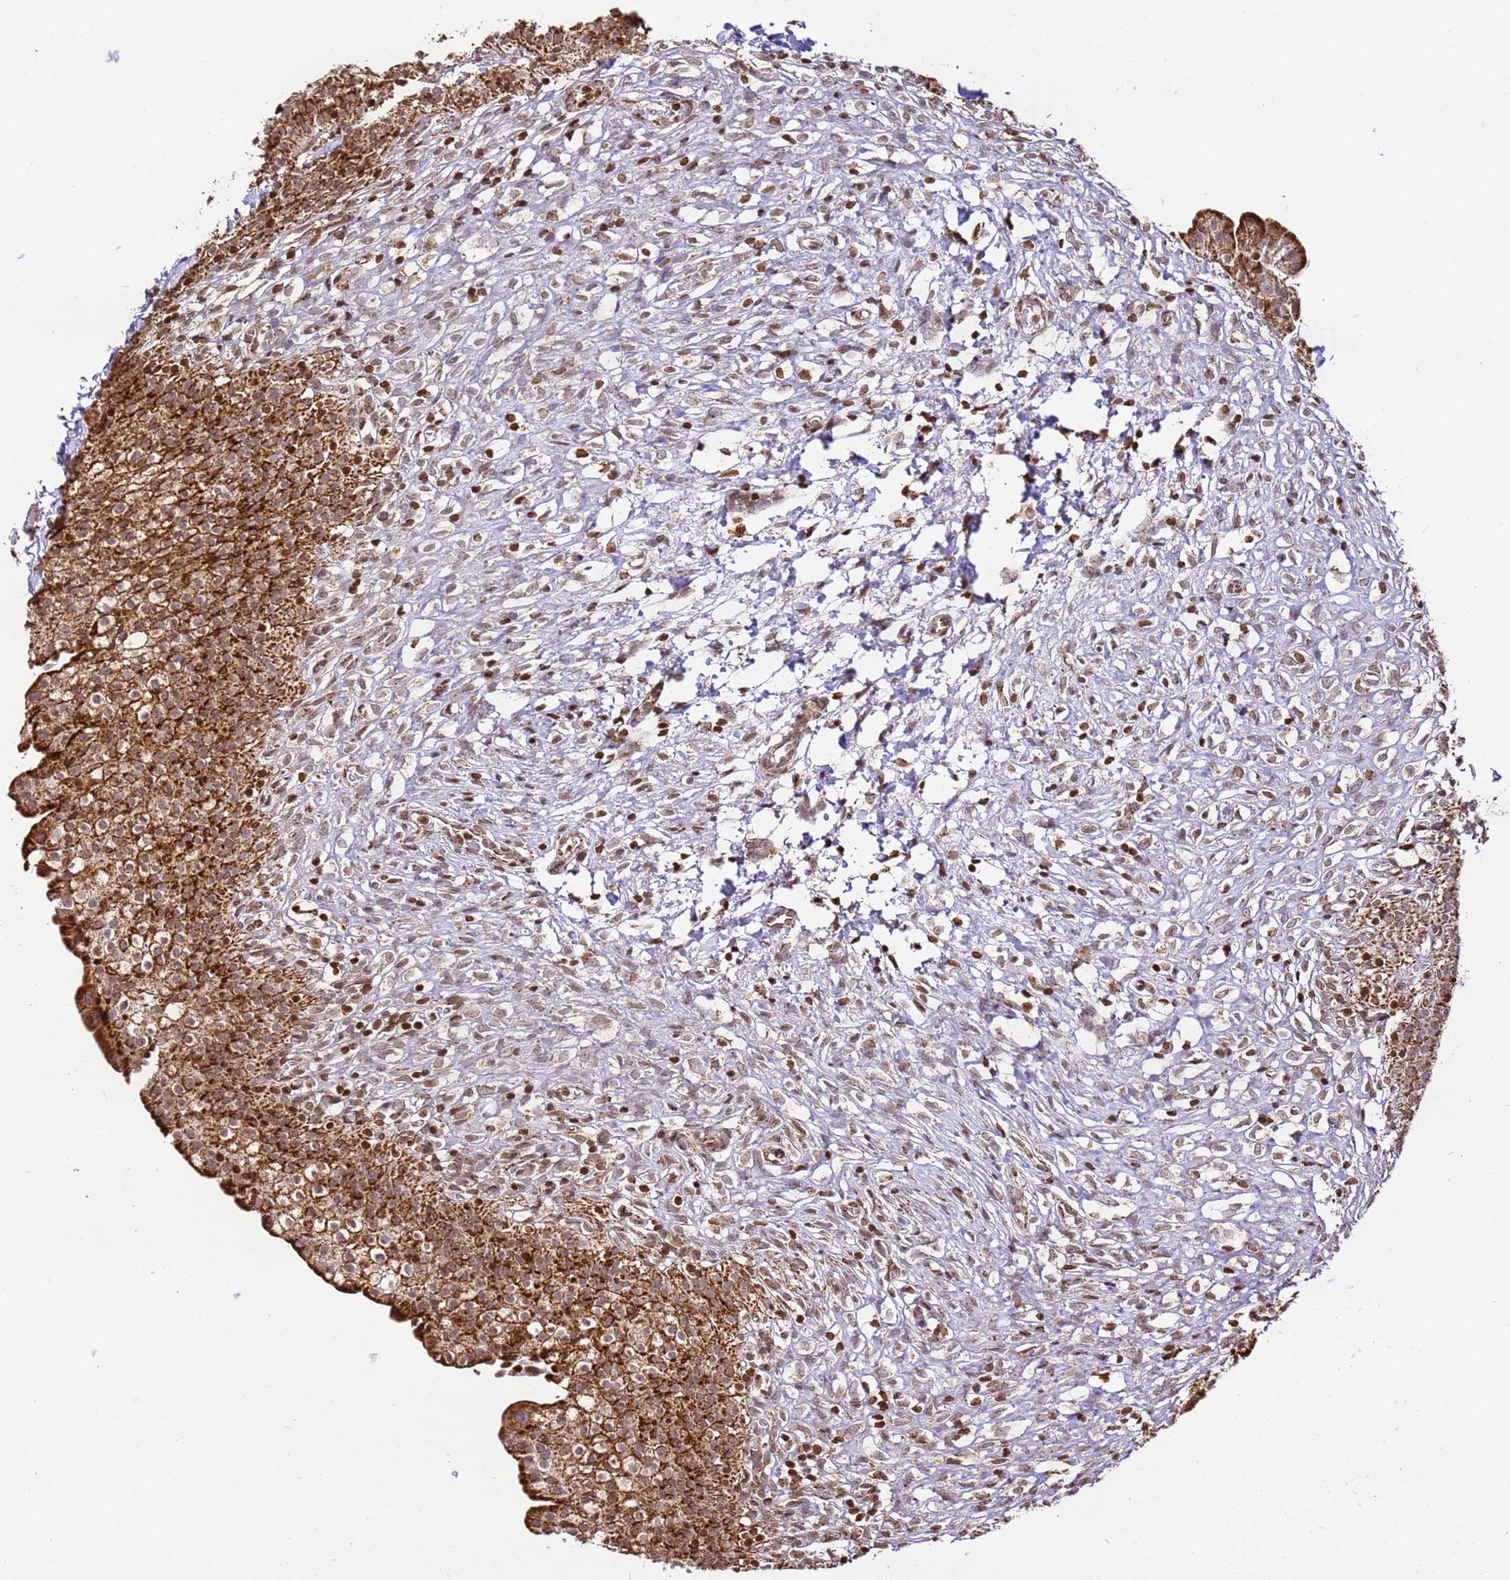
{"staining": {"intensity": "strong", "quantity": ">75%", "location": "cytoplasmic/membranous"}, "tissue": "urinary bladder", "cell_type": "Urothelial cells", "image_type": "normal", "snomed": [{"axis": "morphology", "description": "Normal tissue, NOS"}, {"axis": "topography", "description": "Urinary bladder"}], "caption": "This micrograph demonstrates immunohistochemistry (IHC) staining of normal human urinary bladder, with high strong cytoplasmic/membranous staining in approximately >75% of urothelial cells.", "gene": "HSPE1", "patient": {"sex": "male", "age": 55}}